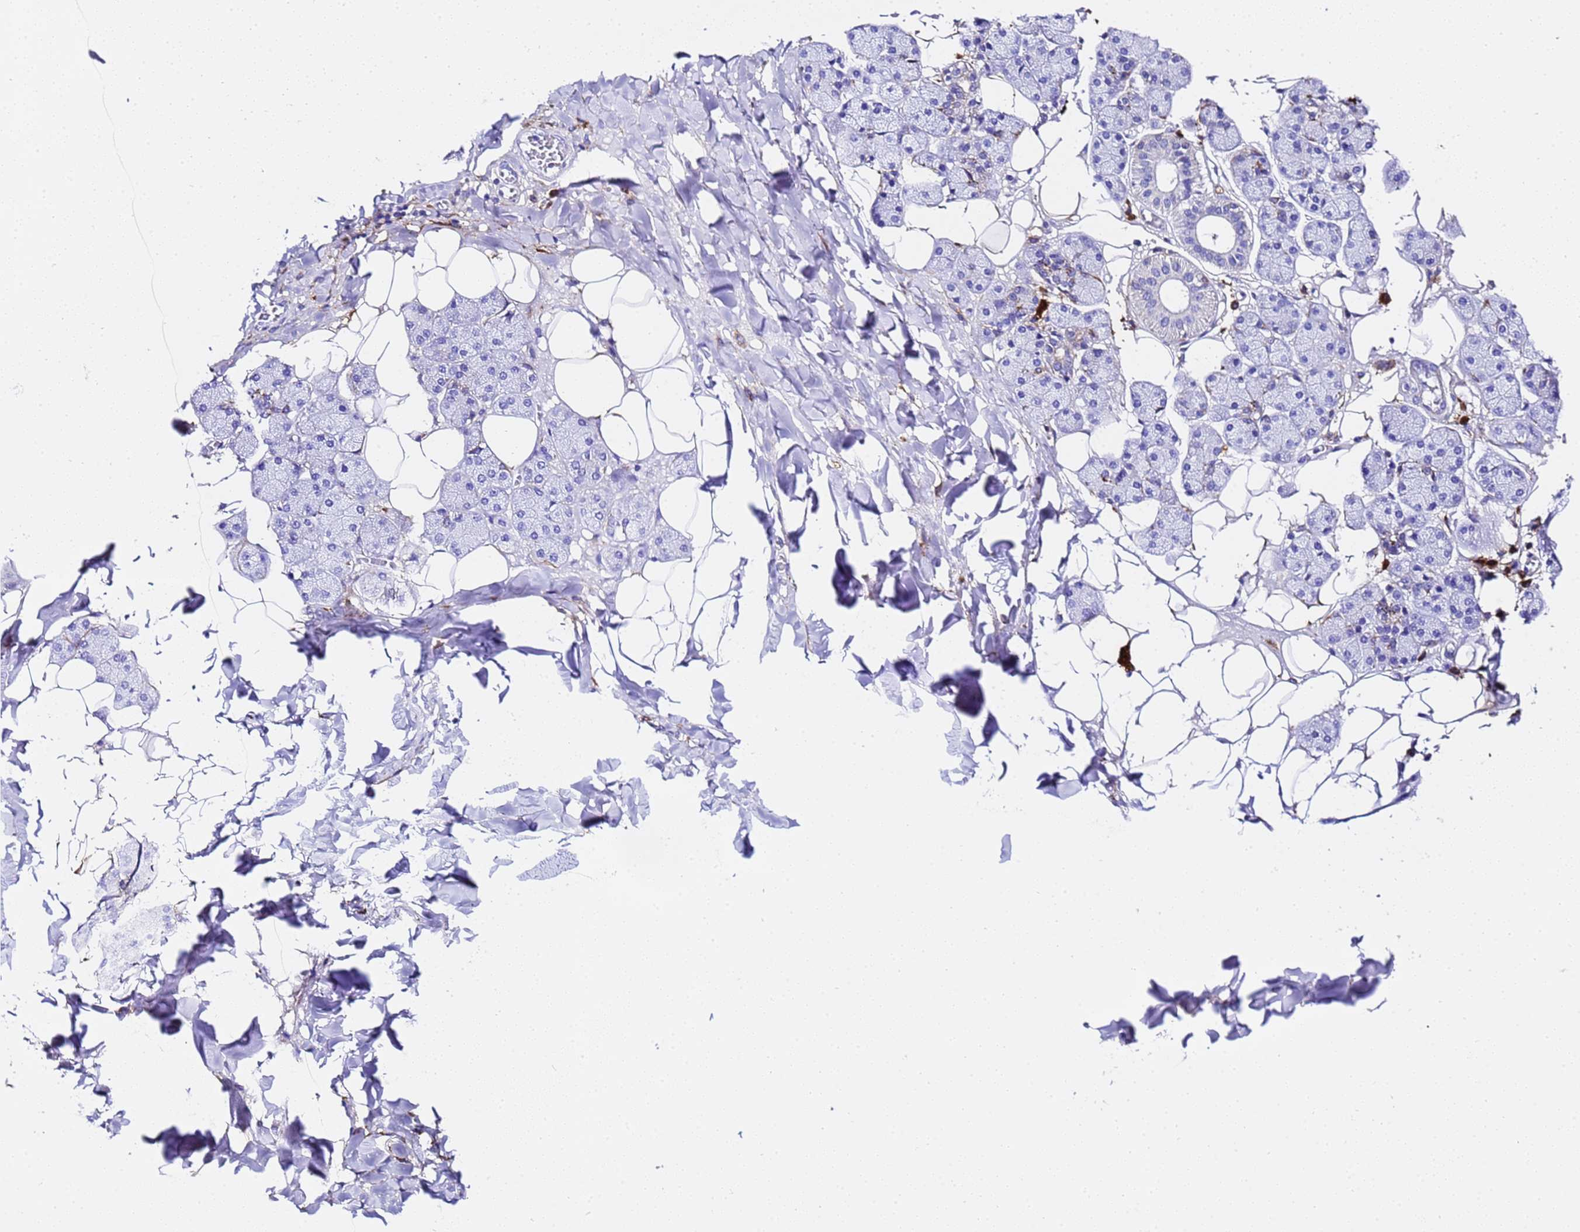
{"staining": {"intensity": "moderate", "quantity": "<25%", "location": "cytoplasmic/membranous"}, "tissue": "salivary gland", "cell_type": "Glandular cells", "image_type": "normal", "snomed": [{"axis": "morphology", "description": "Normal tissue, NOS"}, {"axis": "topography", "description": "Salivary gland"}], "caption": "Moderate cytoplasmic/membranous protein staining is appreciated in about <25% of glandular cells in salivary gland.", "gene": "FTL", "patient": {"sex": "female", "age": 33}}